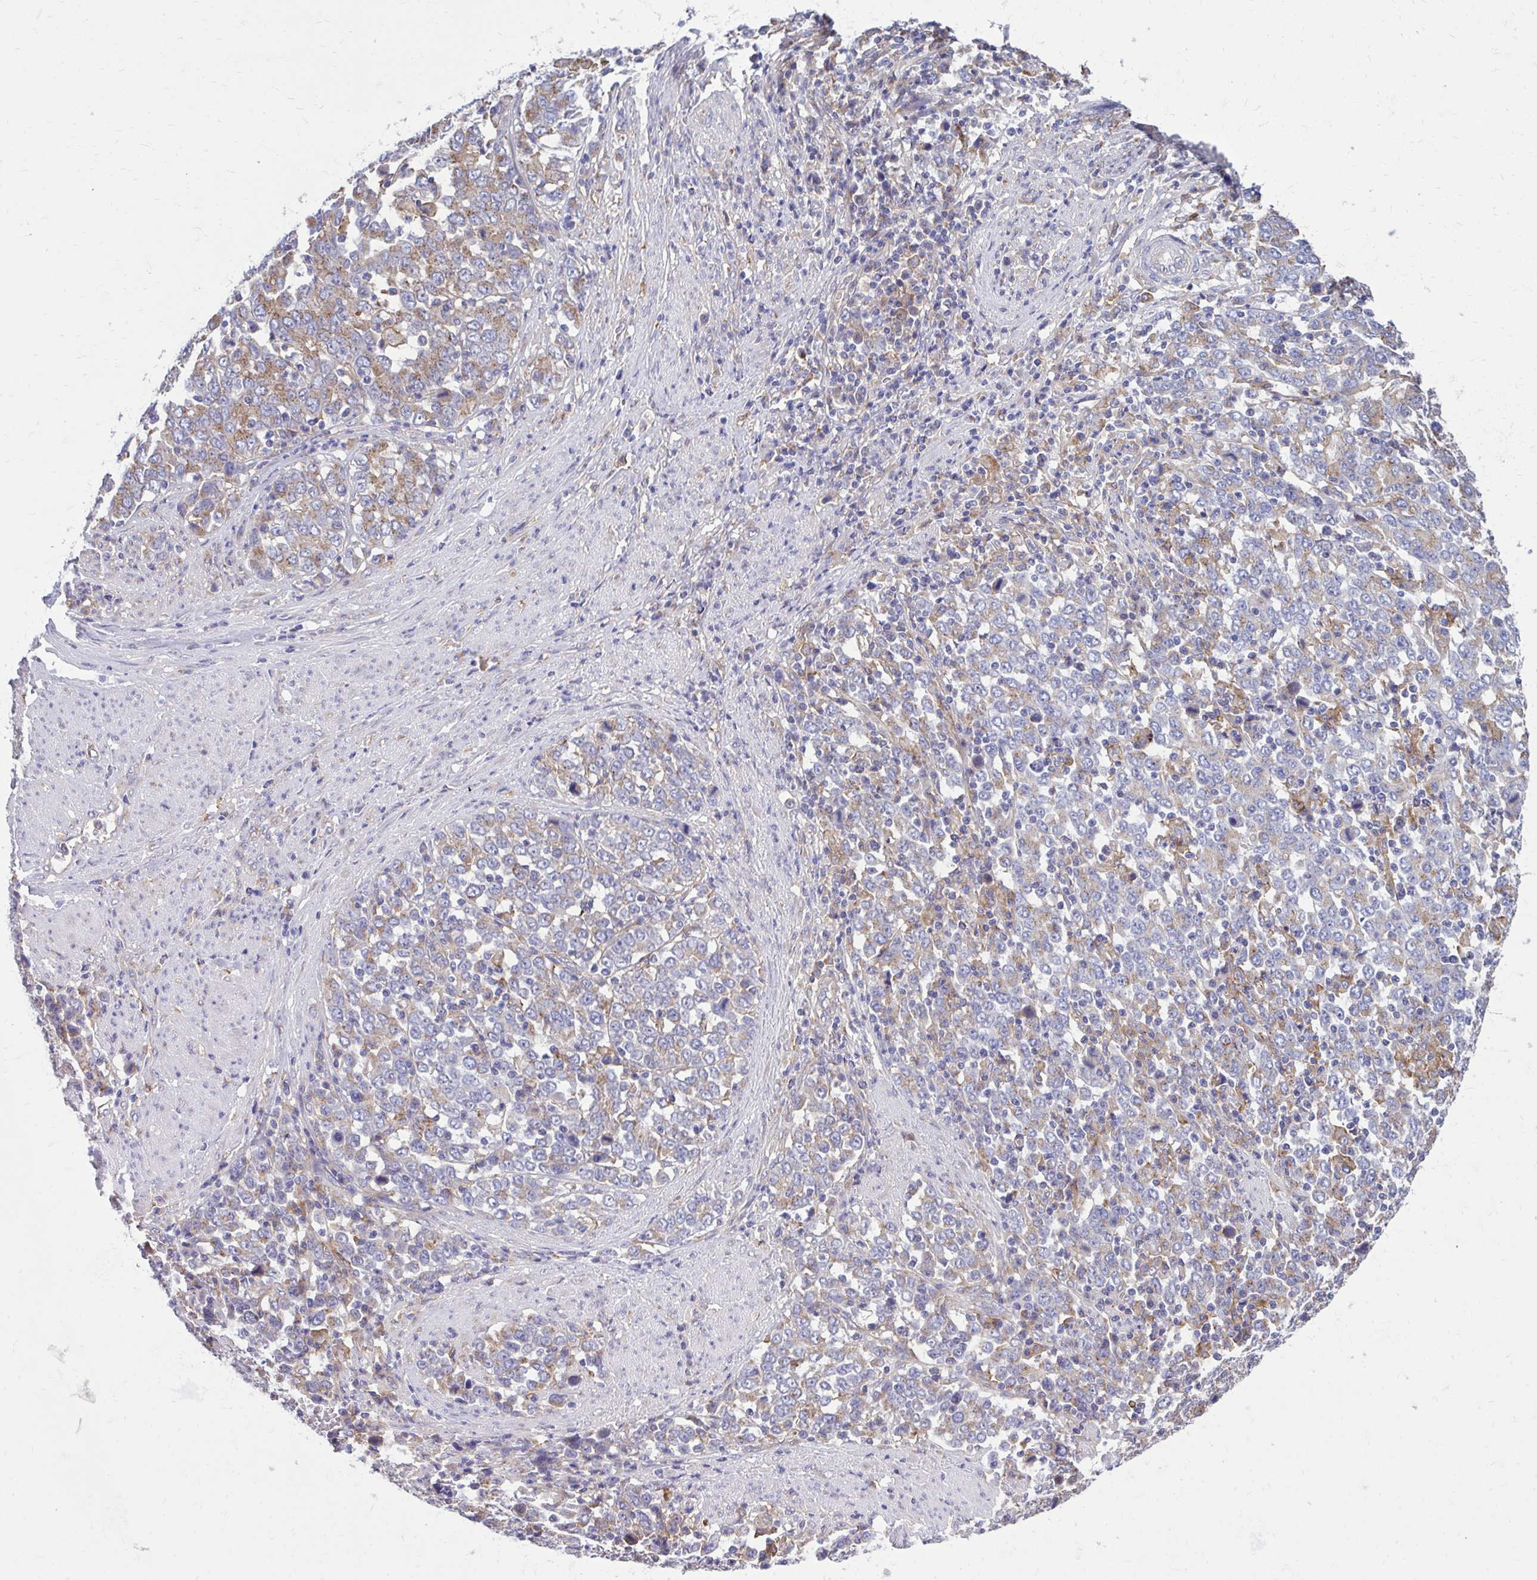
{"staining": {"intensity": "weak", "quantity": "25%-75%", "location": "cytoplasmic/membranous"}, "tissue": "stomach cancer", "cell_type": "Tumor cells", "image_type": "cancer", "snomed": [{"axis": "morphology", "description": "Adenocarcinoma, NOS"}, {"axis": "topography", "description": "Stomach, upper"}], "caption": "Adenocarcinoma (stomach) was stained to show a protein in brown. There is low levels of weak cytoplasmic/membranous positivity in about 25%-75% of tumor cells.", "gene": "CLTA", "patient": {"sex": "male", "age": 69}}